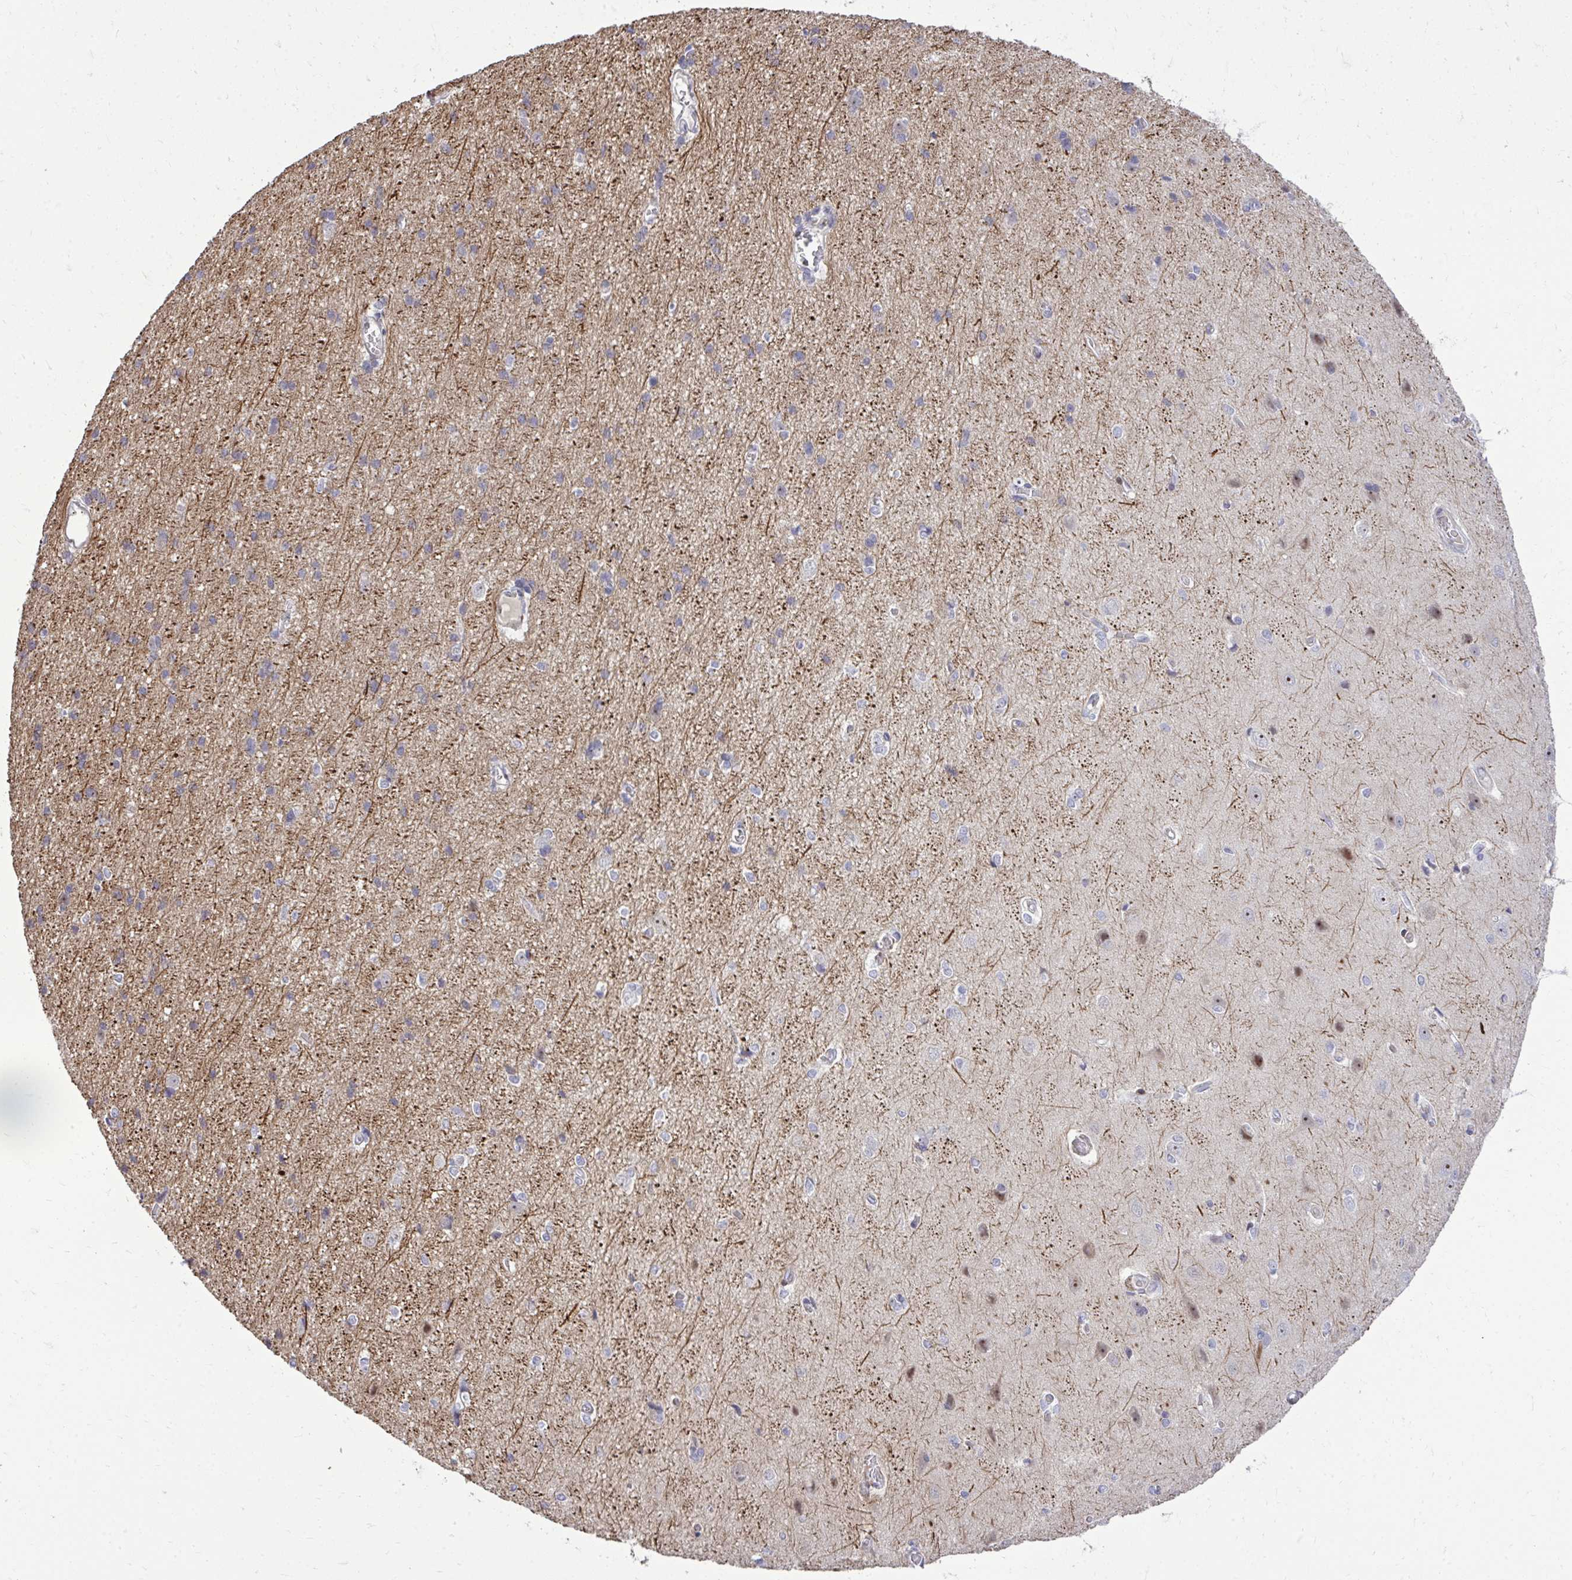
{"staining": {"intensity": "negative", "quantity": "none", "location": "none"}, "tissue": "cerebral cortex", "cell_type": "Endothelial cells", "image_type": "normal", "snomed": [{"axis": "morphology", "description": "Normal tissue, NOS"}, {"axis": "topography", "description": "Cerebral cortex"}], "caption": "Image shows no significant protein staining in endothelial cells of benign cerebral cortex.", "gene": "DLX4", "patient": {"sex": "male", "age": 37}}